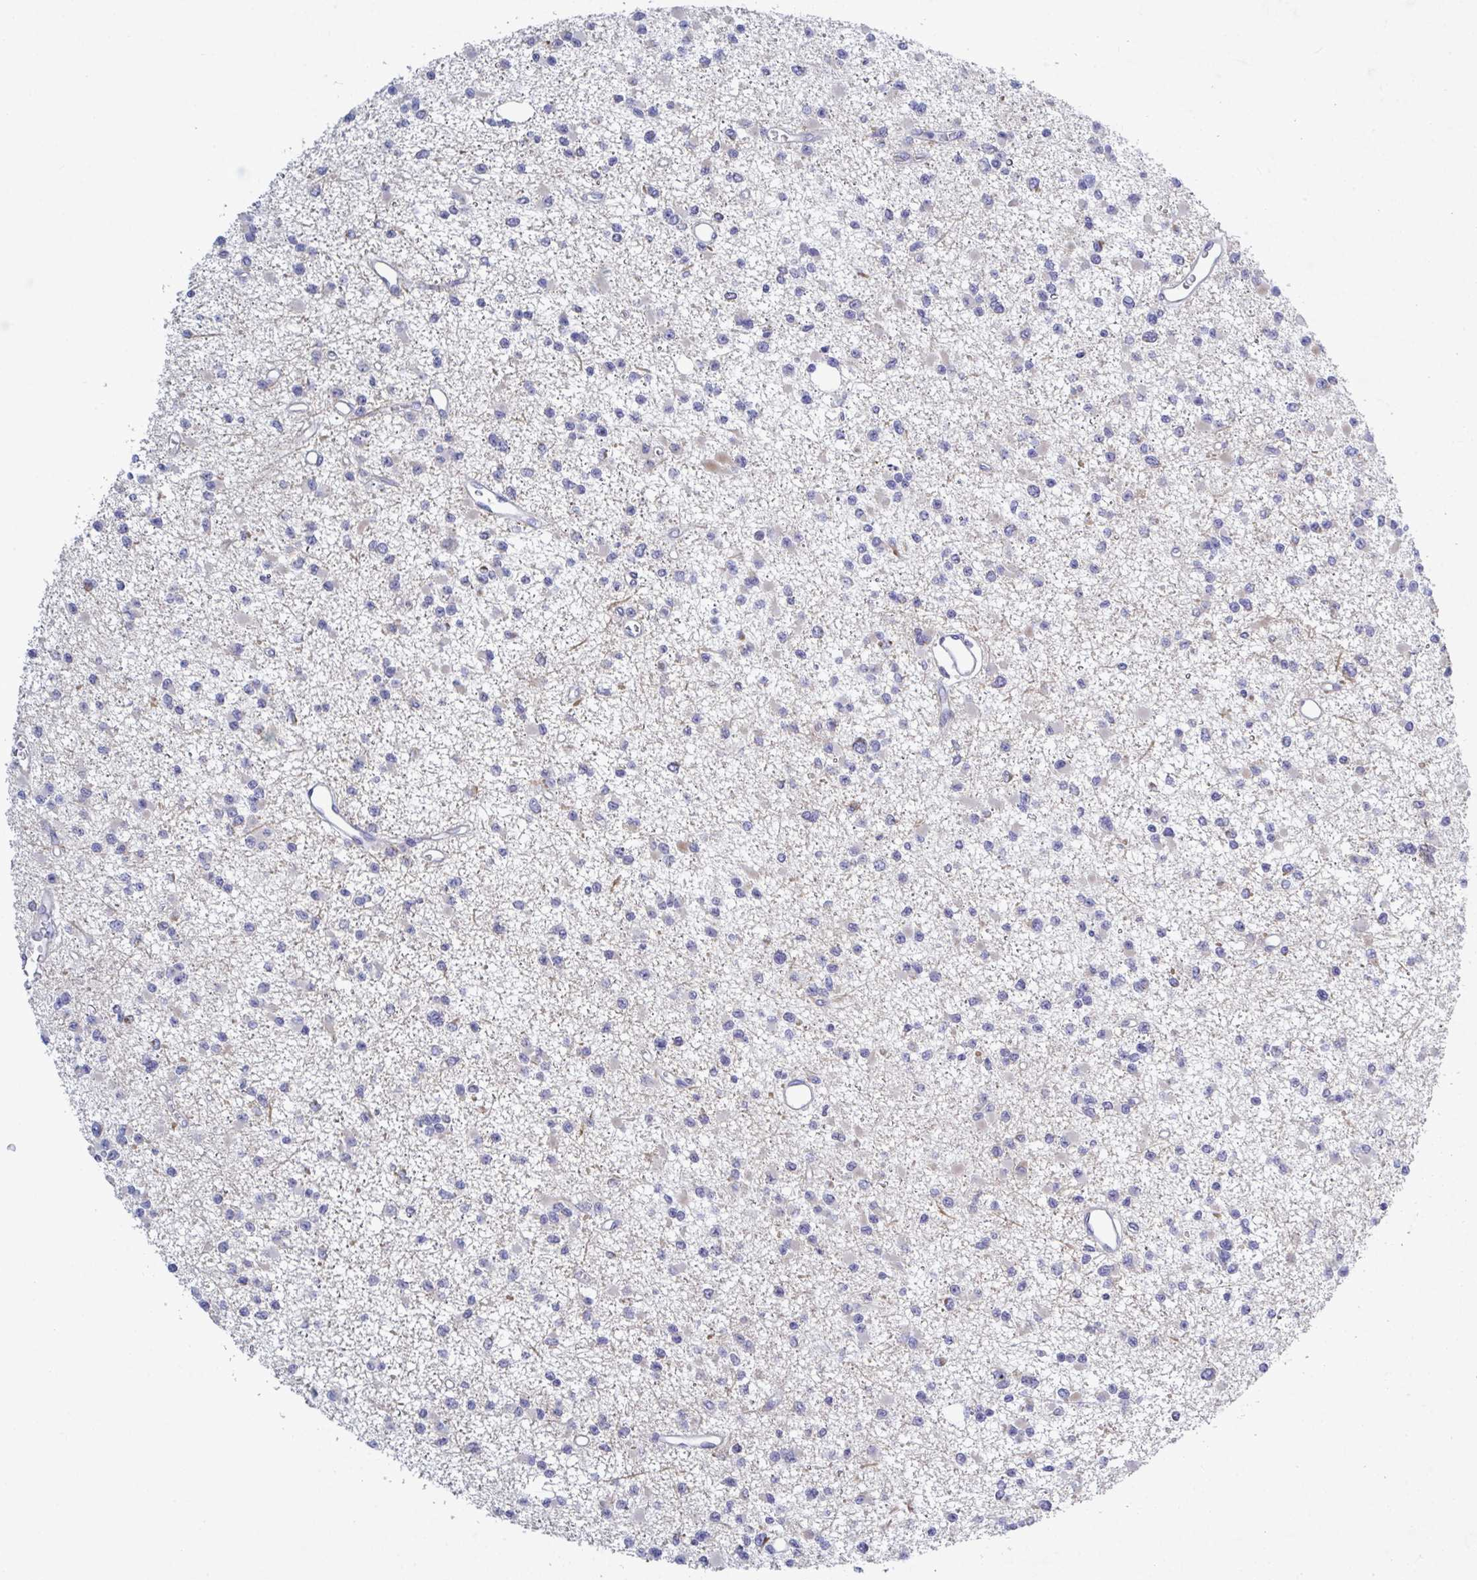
{"staining": {"intensity": "negative", "quantity": "none", "location": "none"}, "tissue": "glioma", "cell_type": "Tumor cells", "image_type": "cancer", "snomed": [{"axis": "morphology", "description": "Glioma, malignant, Low grade"}, {"axis": "topography", "description": "Brain"}], "caption": "IHC micrograph of neoplastic tissue: human low-grade glioma (malignant) stained with DAB reveals no significant protein expression in tumor cells.", "gene": "GALNT13", "patient": {"sex": "female", "age": 22}}